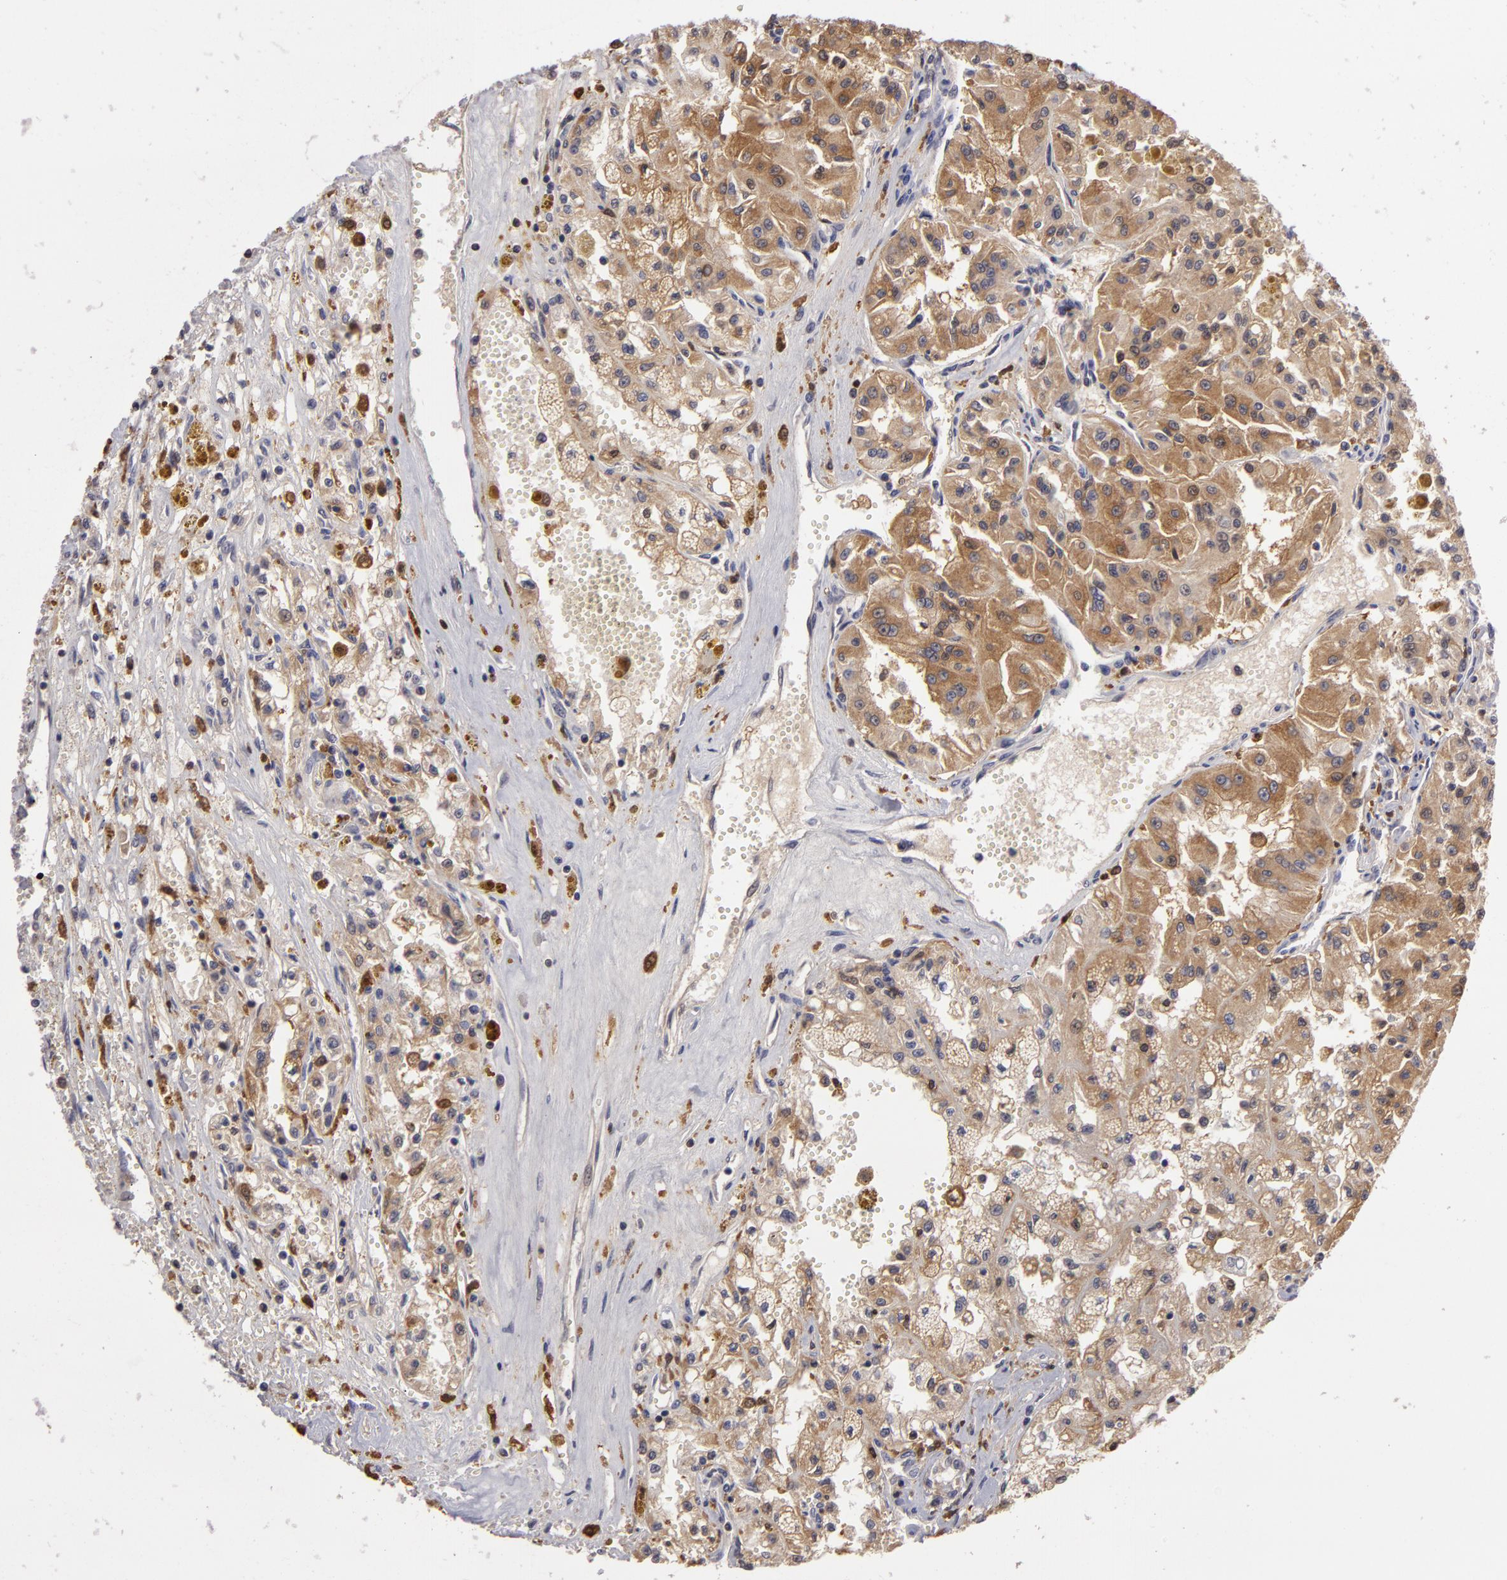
{"staining": {"intensity": "weak", "quantity": "25%-75%", "location": "cytoplasmic/membranous"}, "tissue": "renal cancer", "cell_type": "Tumor cells", "image_type": "cancer", "snomed": [{"axis": "morphology", "description": "Adenocarcinoma, NOS"}, {"axis": "topography", "description": "Kidney"}], "caption": "IHC (DAB) staining of human renal adenocarcinoma displays weak cytoplasmic/membranous protein expression in about 25%-75% of tumor cells.", "gene": "GNPDA1", "patient": {"sex": "male", "age": 78}}